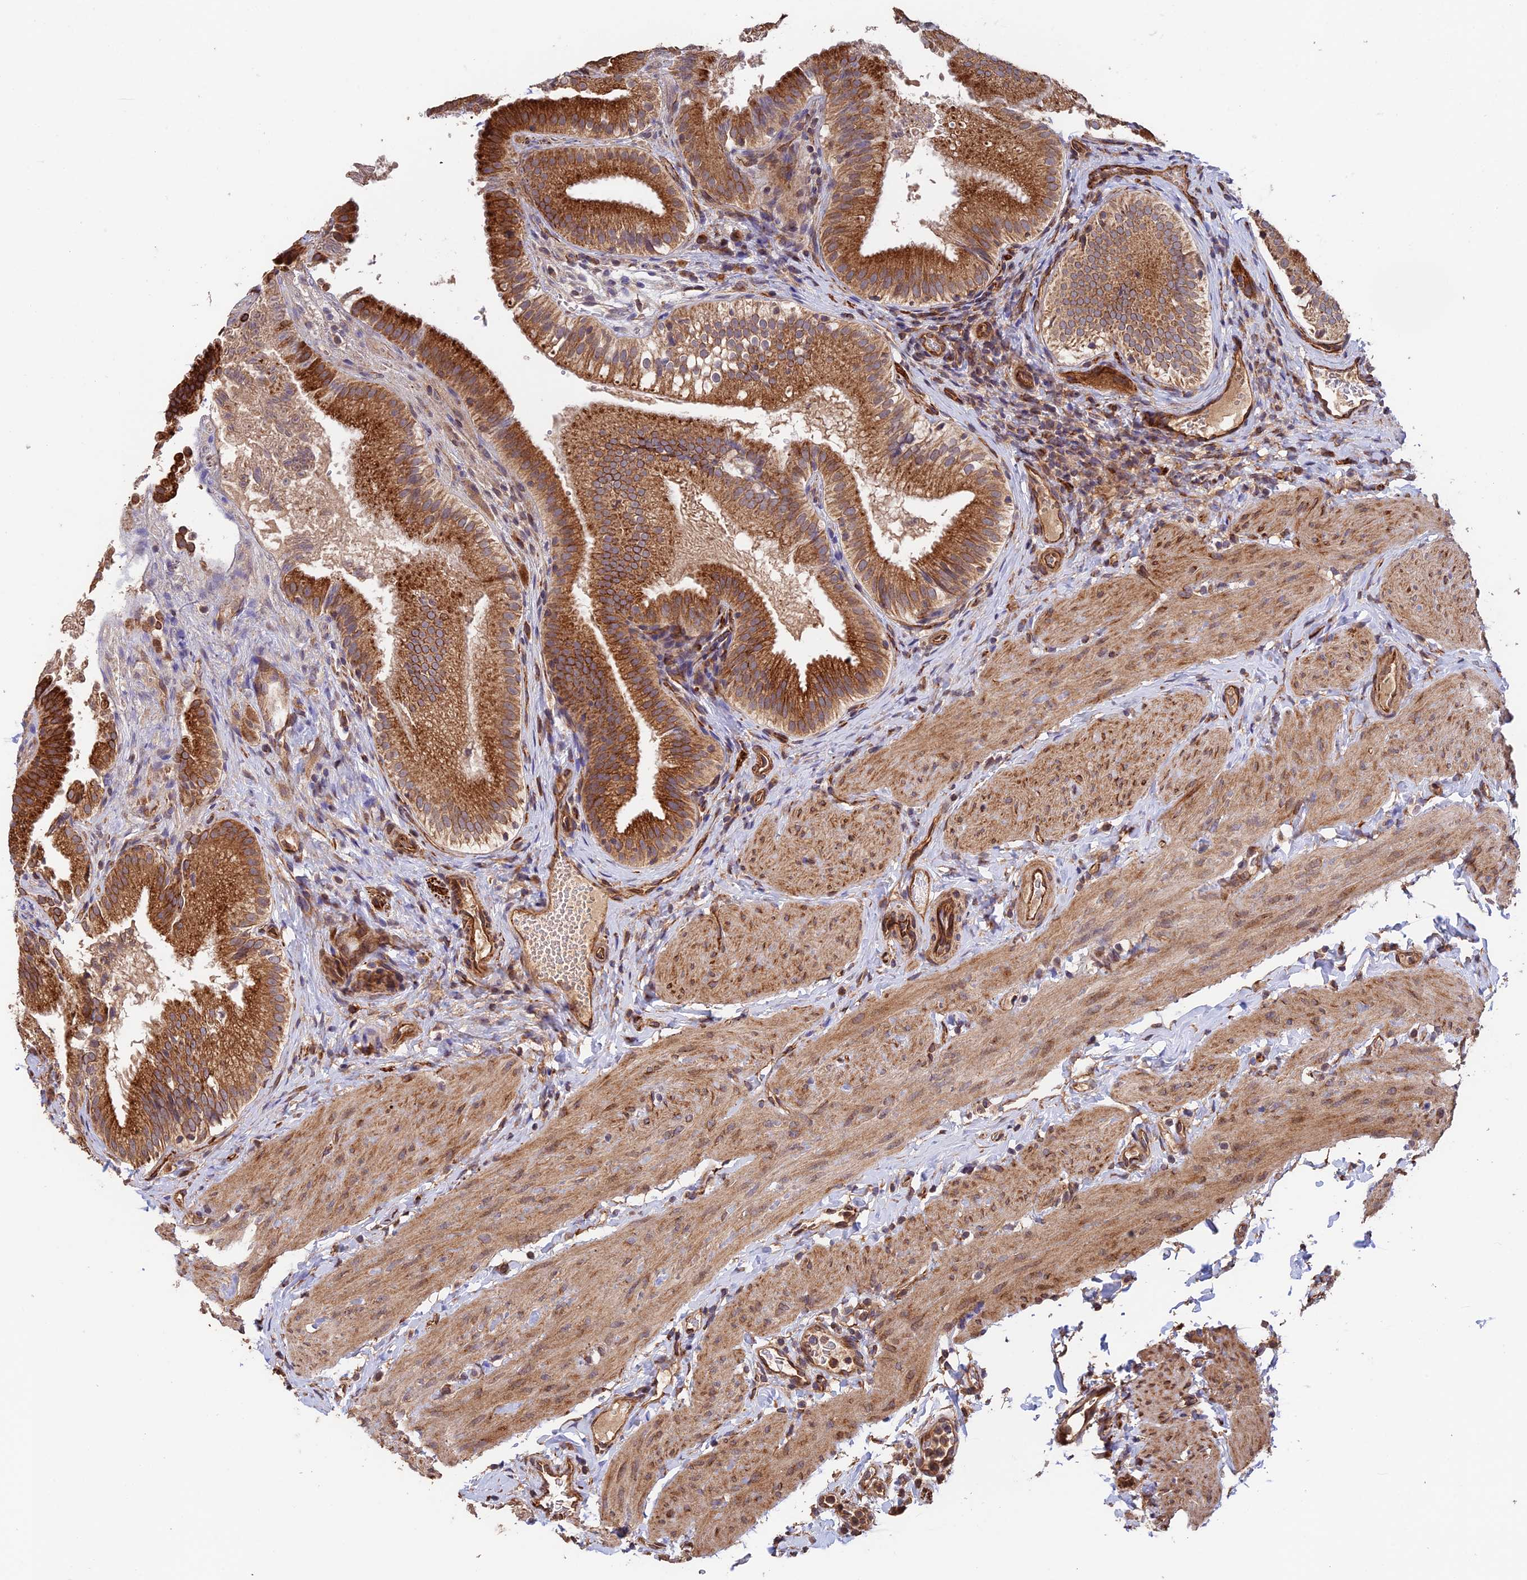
{"staining": {"intensity": "strong", "quantity": ">75%", "location": "cytoplasmic/membranous"}, "tissue": "gallbladder", "cell_type": "Glandular cells", "image_type": "normal", "snomed": [{"axis": "morphology", "description": "Normal tissue, NOS"}, {"axis": "topography", "description": "Gallbladder"}], "caption": "Glandular cells display strong cytoplasmic/membranous staining in approximately >75% of cells in unremarkable gallbladder. (Stains: DAB (3,3'-diaminobenzidine) in brown, nuclei in blue, Microscopy: brightfield microscopy at high magnification).", "gene": "EMC3", "patient": {"sex": "female", "age": 30}}